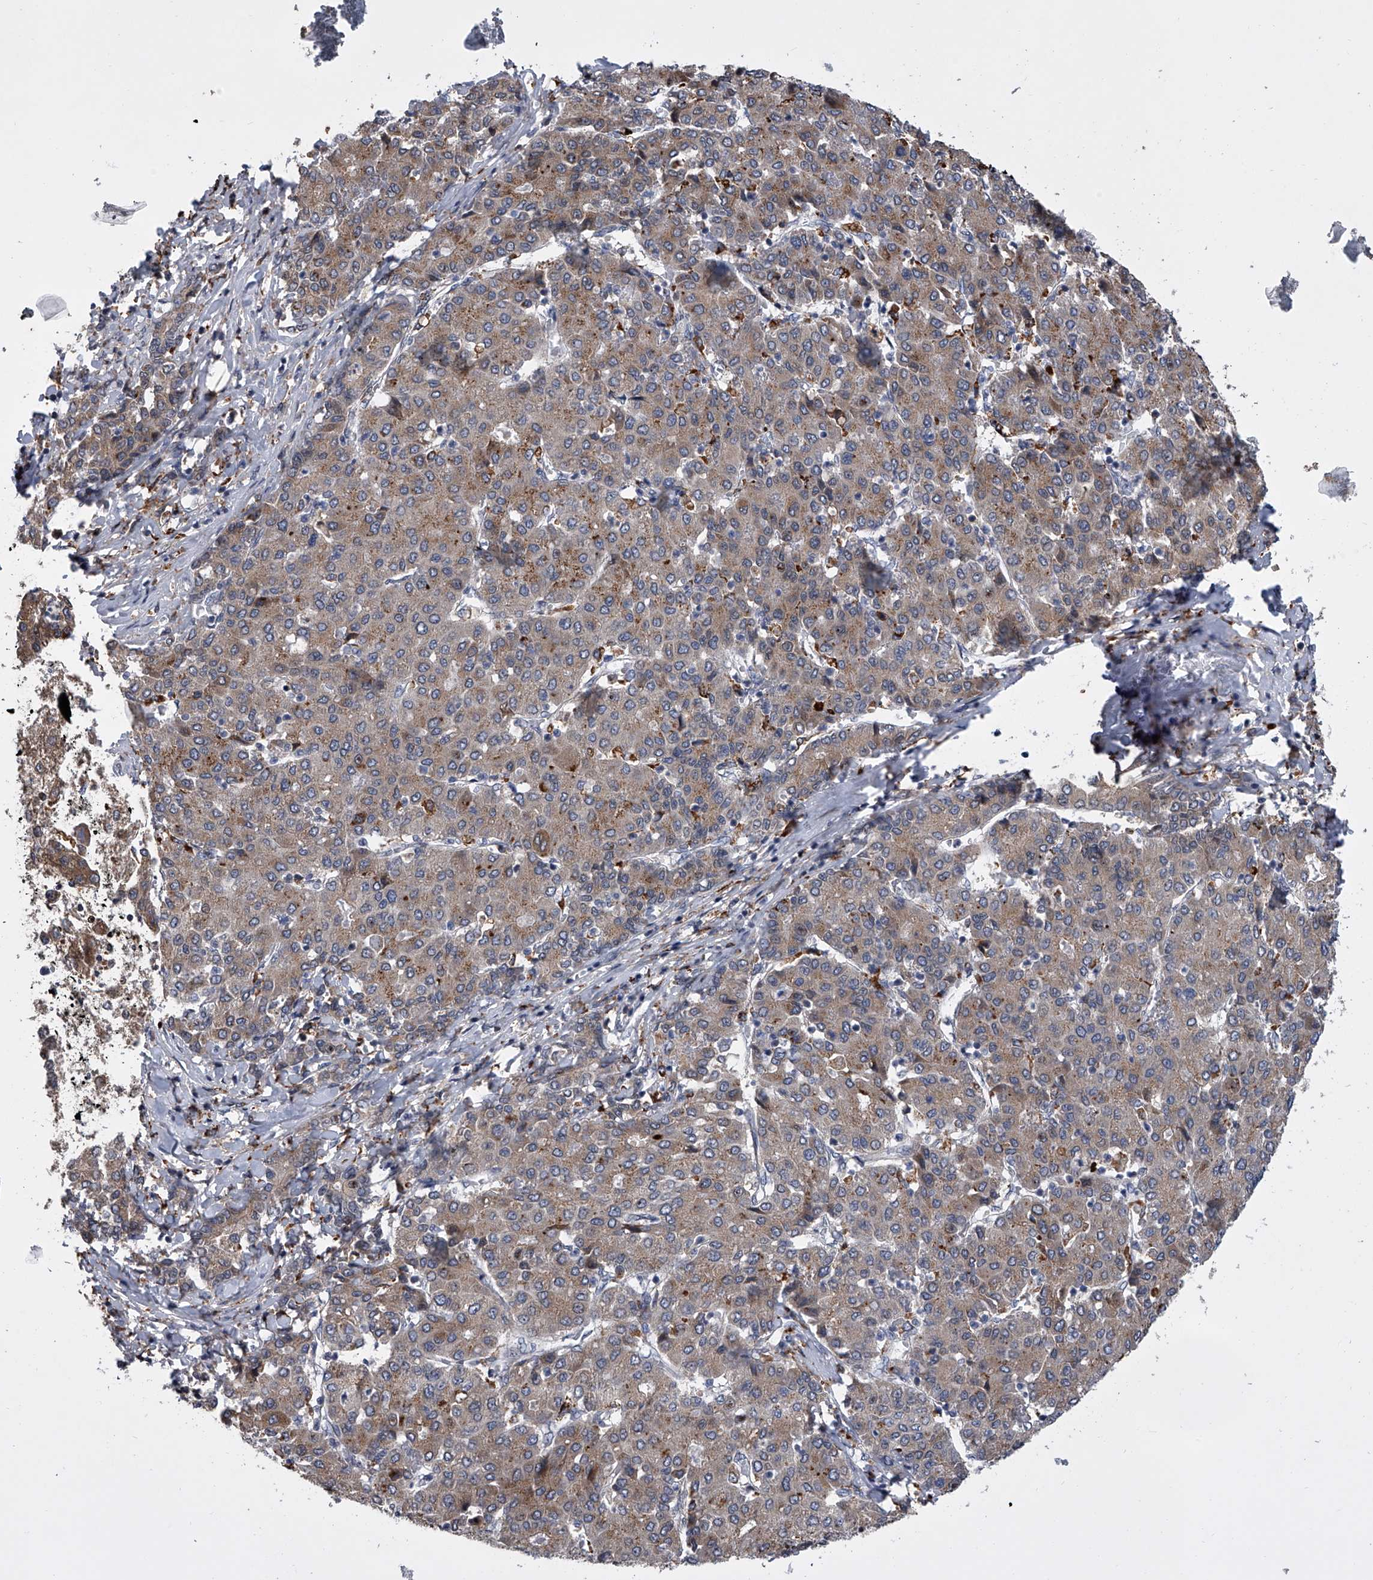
{"staining": {"intensity": "weak", "quantity": ">75%", "location": "cytoplasmic/membranous"}, "tissue": "liver cancer", "cell_type": "Tumor cells", "image_type": "cancer", "snomed": [{"axis": "morphology", "description": "Carcinoma, Hepatocellular, NOS"}, {"axis": "topography", "description": "Liver"}], "caption": "The immunohistochemical stain labels weak cytoplasmic/membranous staining in tumor cells of liver hepatocellular carcinoma tissue.", "gene": "TRIM8", "patient": {"sex": "male", "age": 65}}